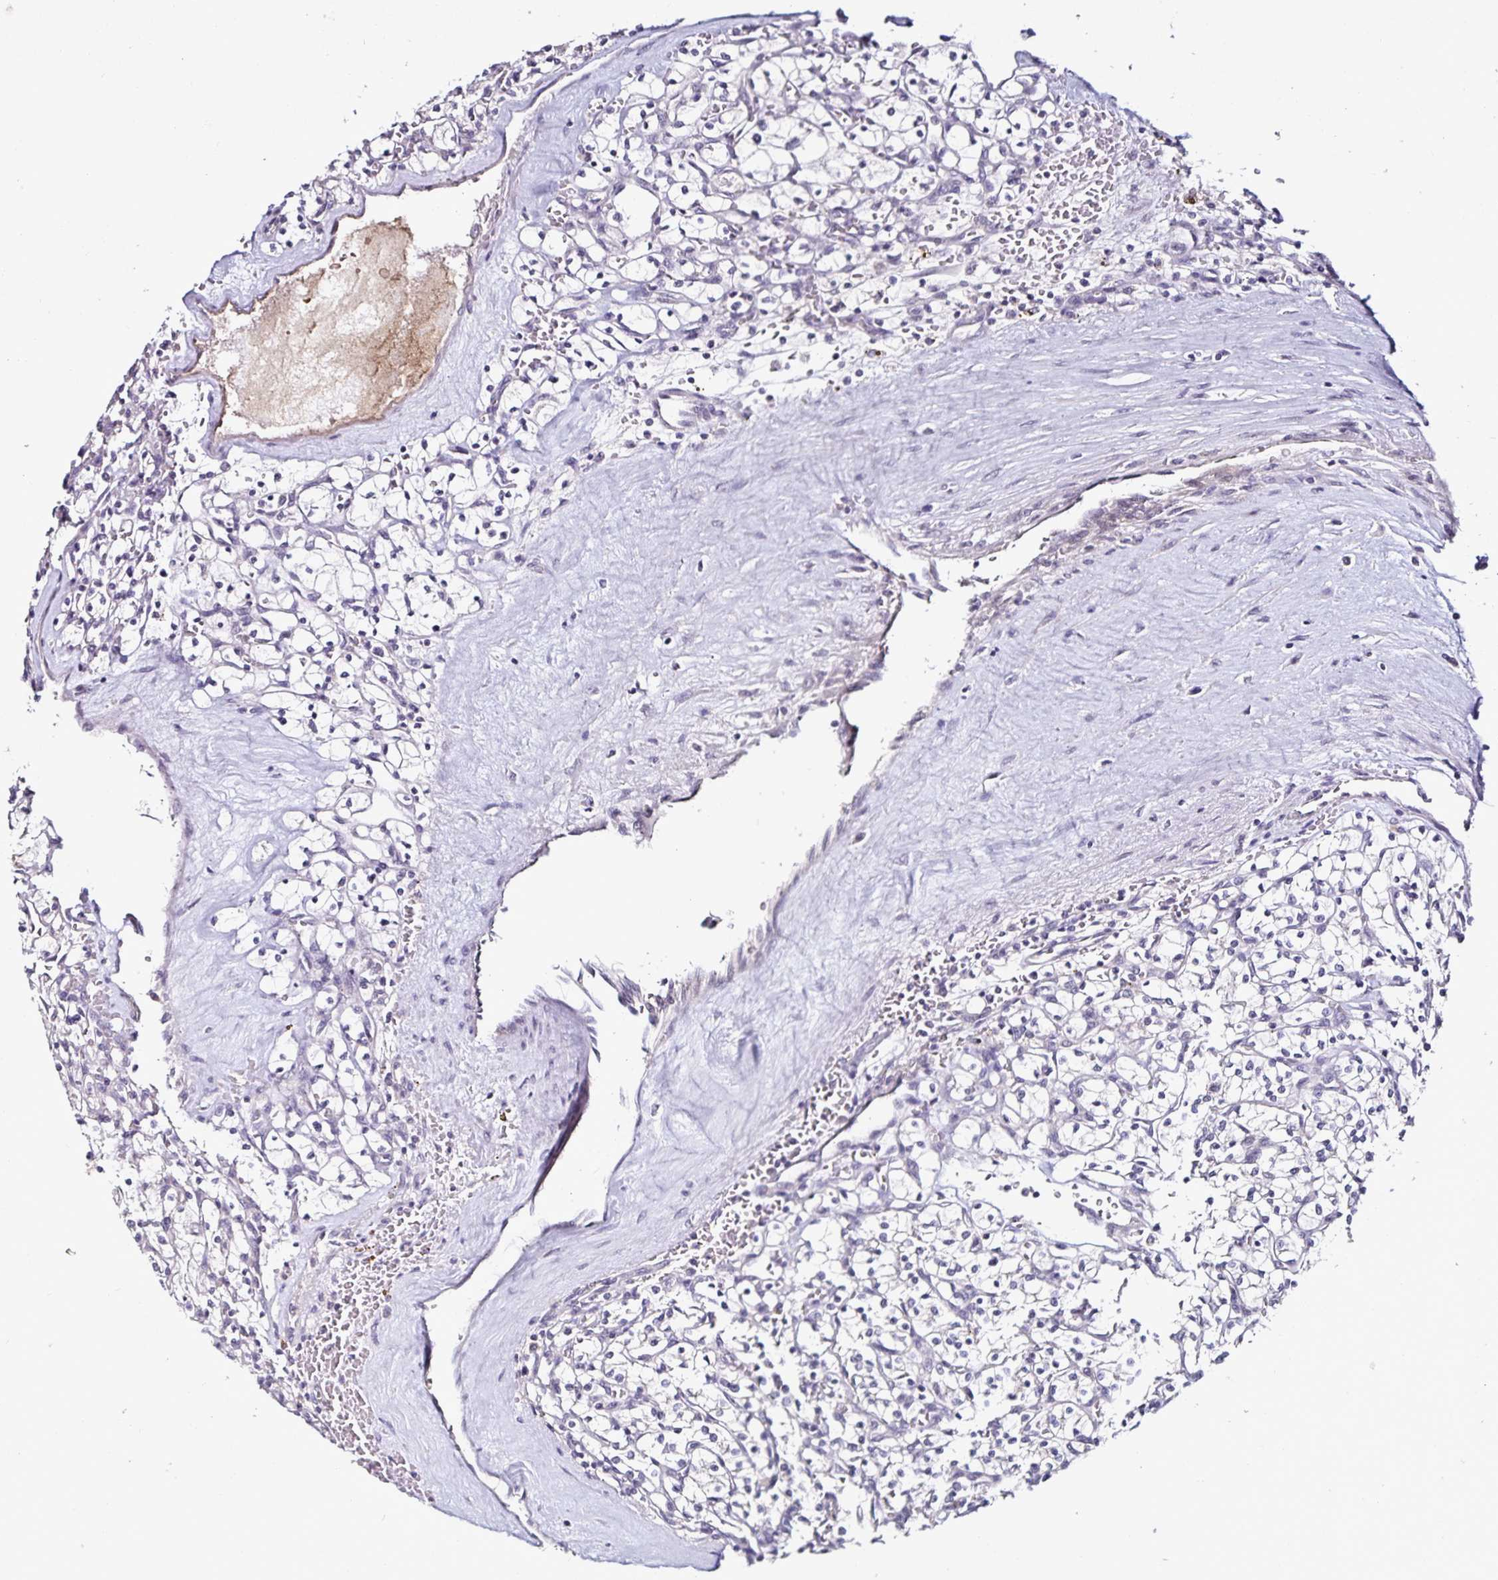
{"staining": {"intensity": "negative", "quantity": "none", "location": "none"}, "tissue": "renal cancer", "cell_type": "Tumor cells", "image_type": "cancer", "snomed": [{"axis": "morphology", "description": "Adenocarcinoma, NOS"}, {"axis": "topography", "description": "Kidney"}], "caption": "There is no significant expression in tumor cells of renal adenocarcinoma. (Brightfield microscopy of DAB immunohistochemistry at high magnification).", "gene": "ACSL5", "patient": {"sex": "female", "age": 64}}